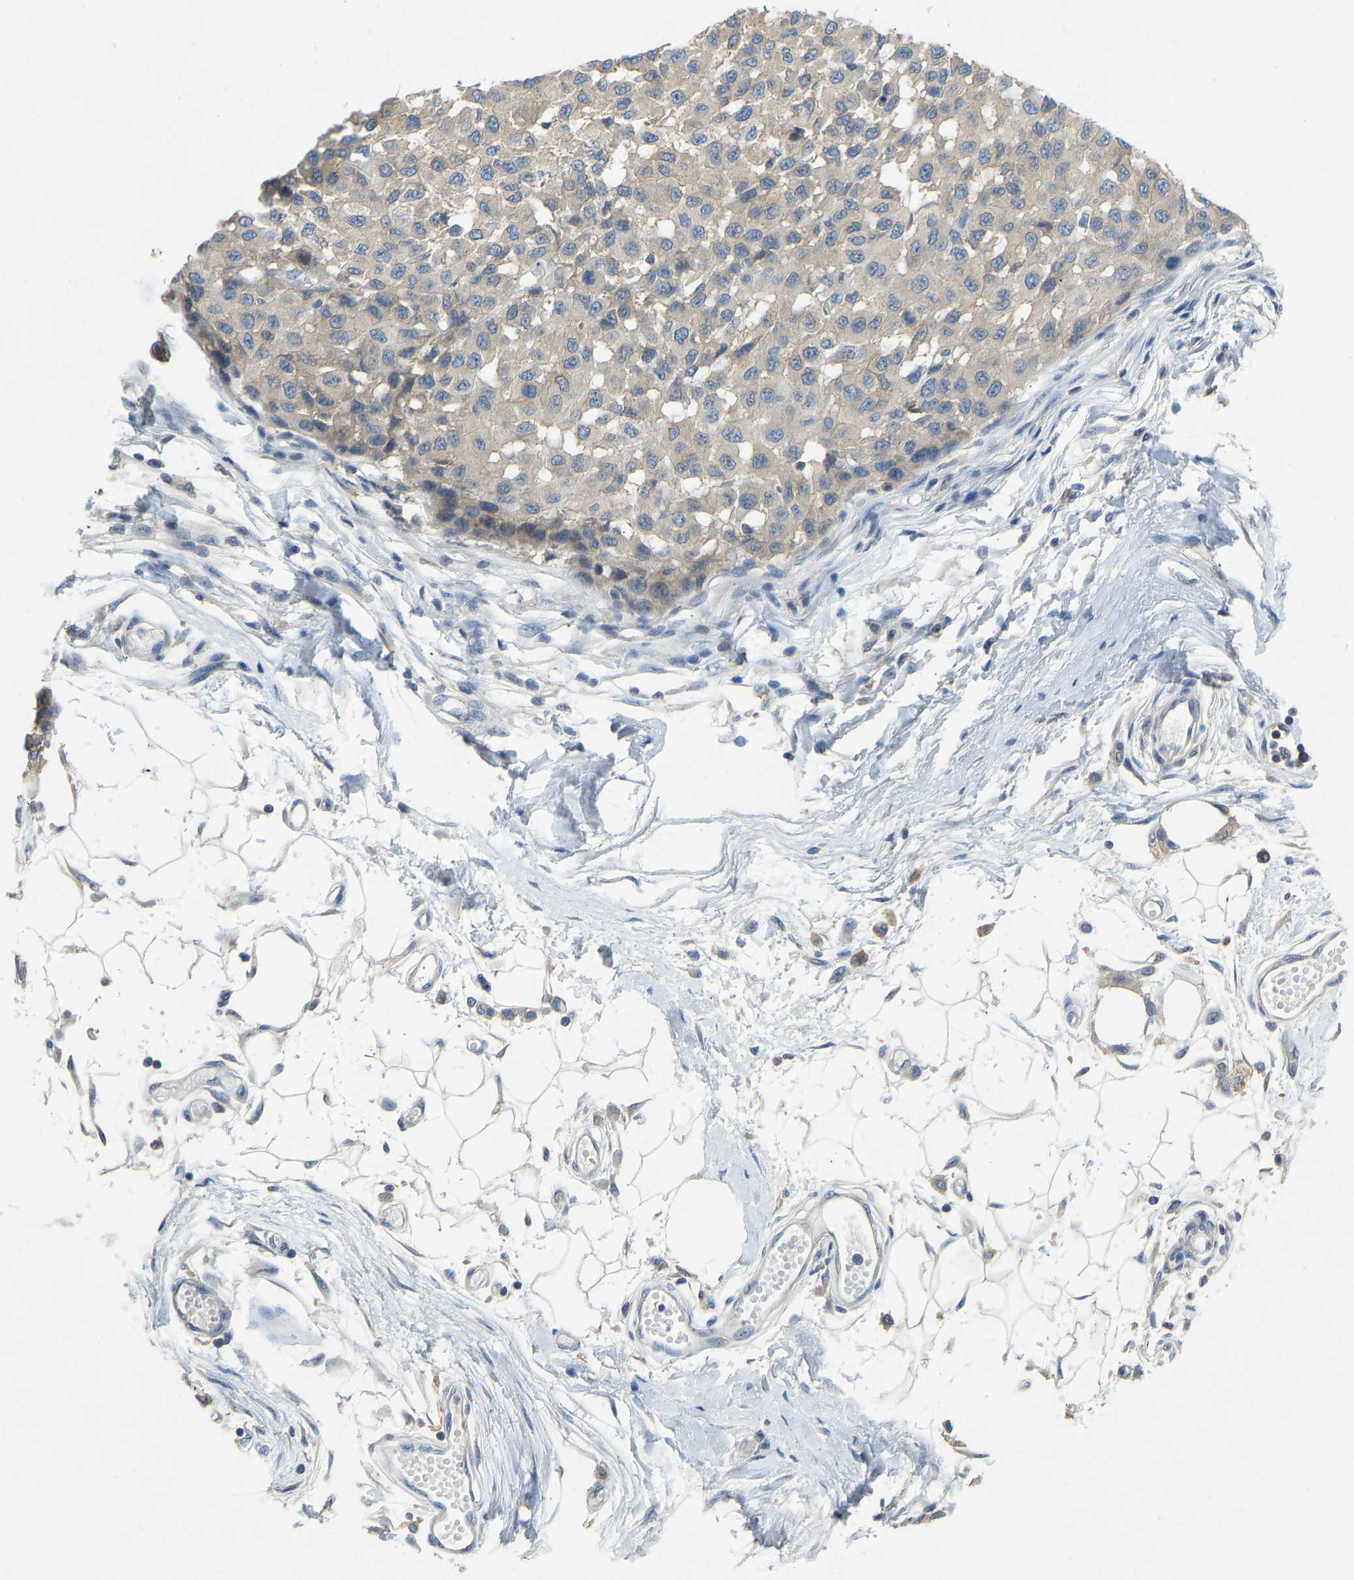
{"staining": {"intensity": "weak", "quantity": "25%-75%", "location": "cytoplasmic/membranous"}, "tissue": "melanoma", "cell_type": "Tumor cells", "image_type": "cancer", "snomed": [{"axis": "morphology", "description": "Malignant melanoma, NOS"}, {"axis": "topography", "description": "Skin"}], "caption": "Immunohistochemistry (IHC) of malignant melanoma exhibits low levels of weak cytoplasmic/membranous staining in about 25%-75% of tumor cells.", "gene": "NDRG3", "patient": {"sex": "male", "age": 62}}